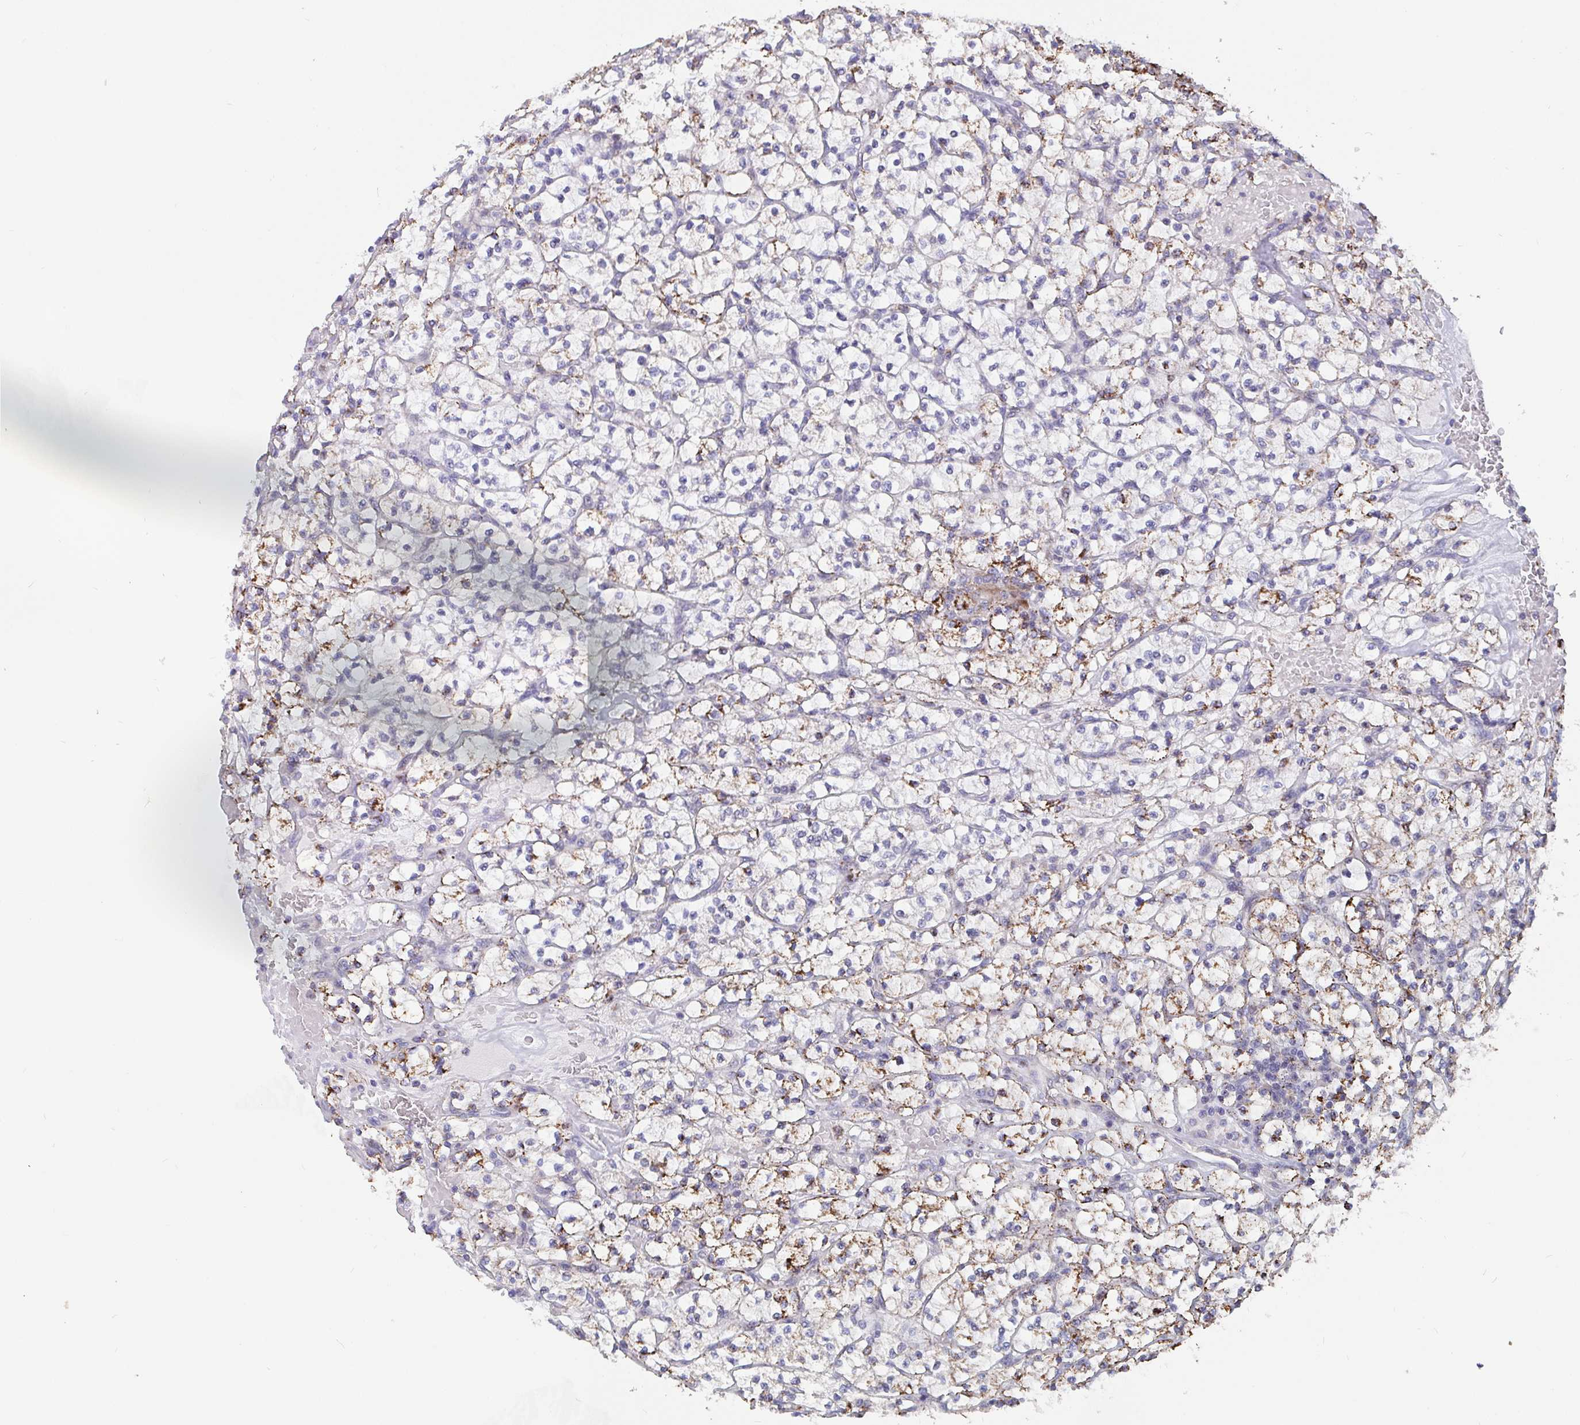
{"staining": {"intensity": "strong", "quantity": "25%-75%", "location": "cytoplasmic/membranous"}, "tissue": "renal cancer", "cell_type": "Tumor cells", "image_type": "cancer", "snomed": [{"axis": "morphology", "description": "Adenocarcinoma, NOS"}, {"axis": "topography", "description": "Kidney"}], "caption": "Protein staining by immunohistochemistry exhibits strong cytoplasmic/membranous expression in about 25%-75% of tumor cells in renal adenocarcinoma.", "gene": "FAM156B", "patient": {"sex": "female", "age": 64}}